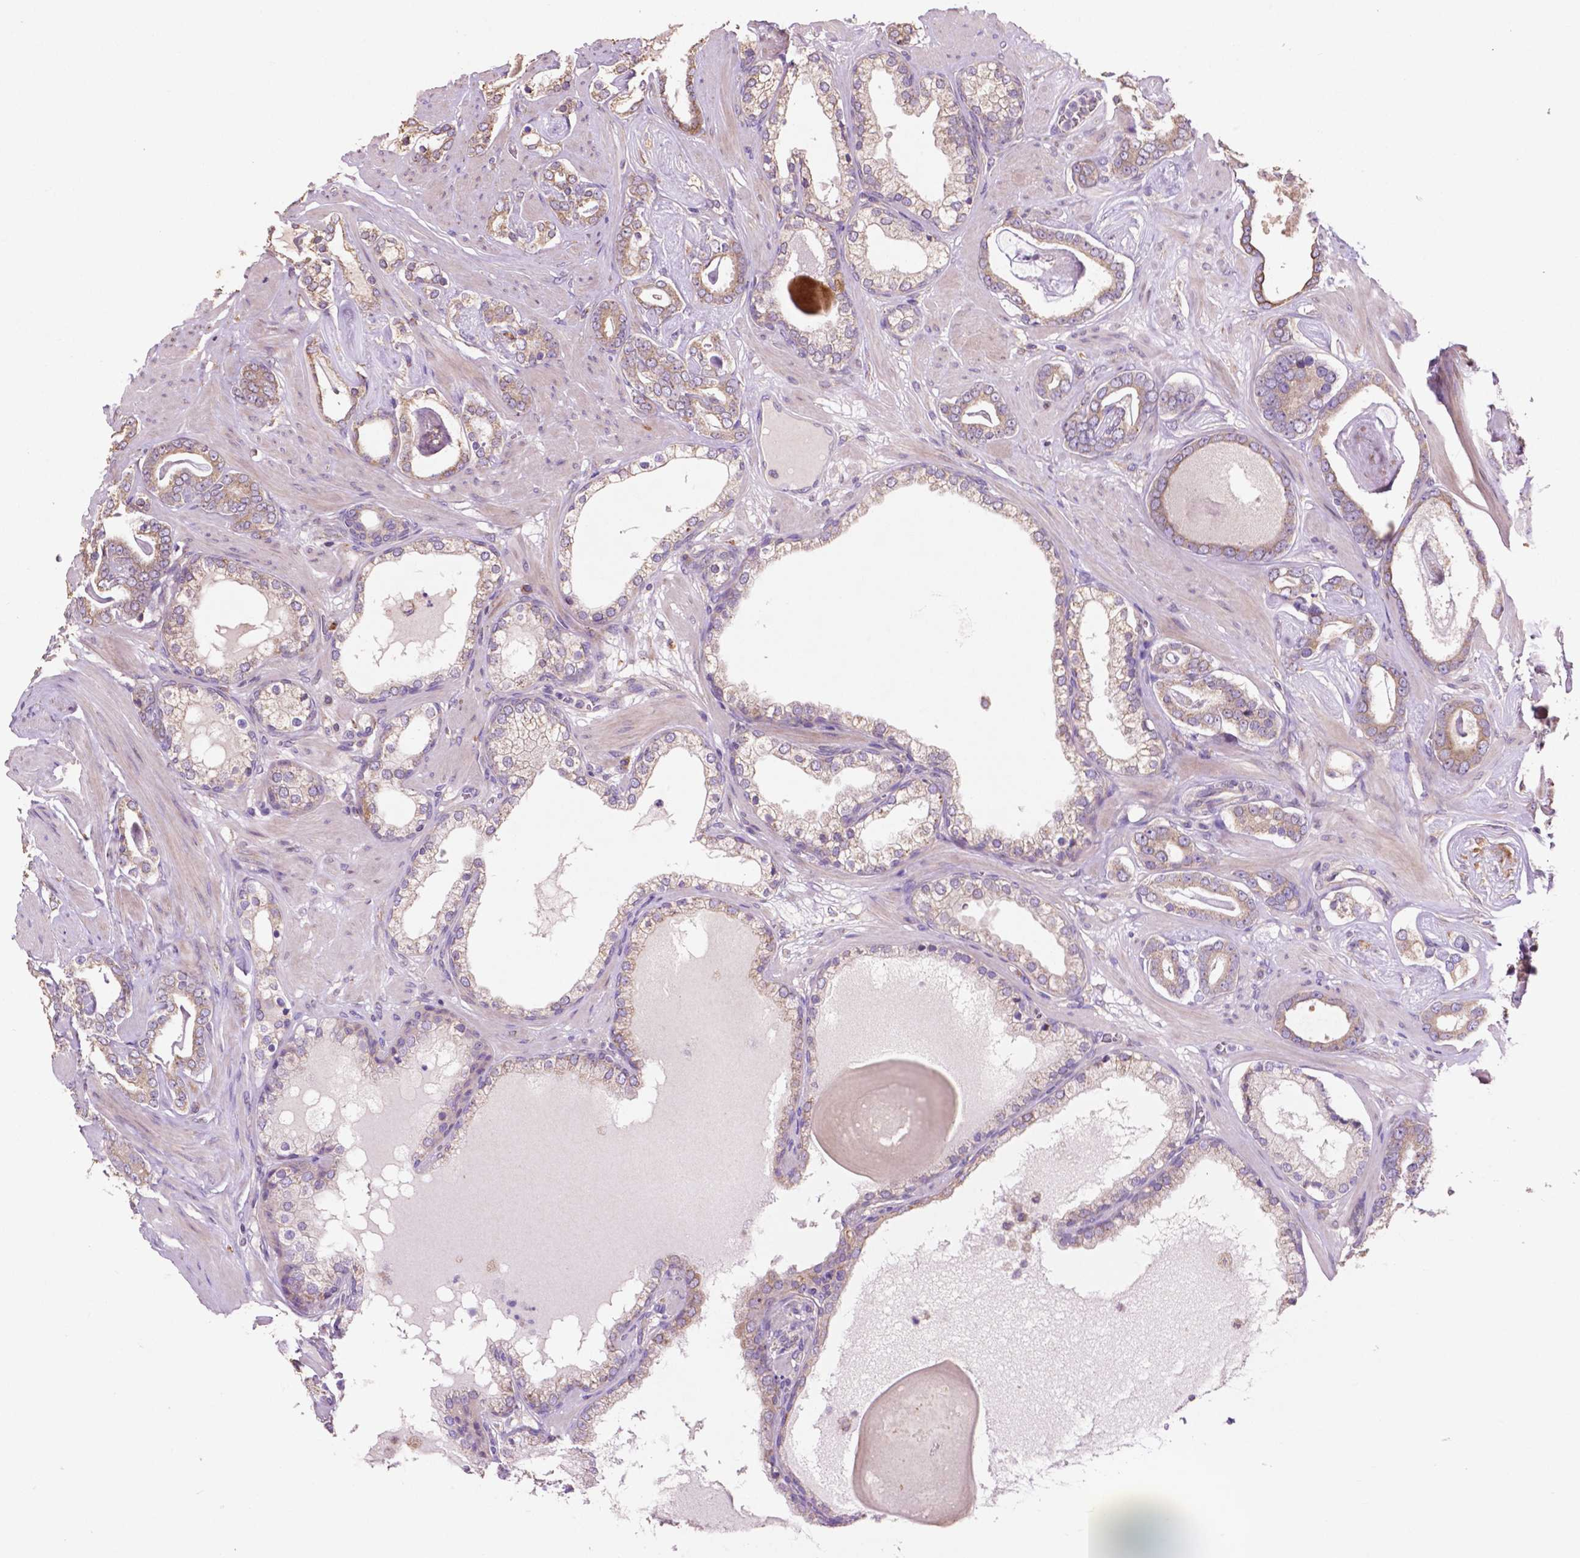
{"staining": {"intensity": "negative", "quantity": "none", "location": "none"}, "tissue": "prostate cancer", "cell_type": "Tumor cells", "image_type": "cancer", "snomed": [{"axis": "morphology", "description": "Adenocarcinoma, High grade"}, {"axis": "topography", "description": "Prostate"}], "caption": "A micrograph of human prostate cancer is negative for staining in tumor cells.", "gene": "MBTPS1", "patient": {"sex": "male", "age": 63}}